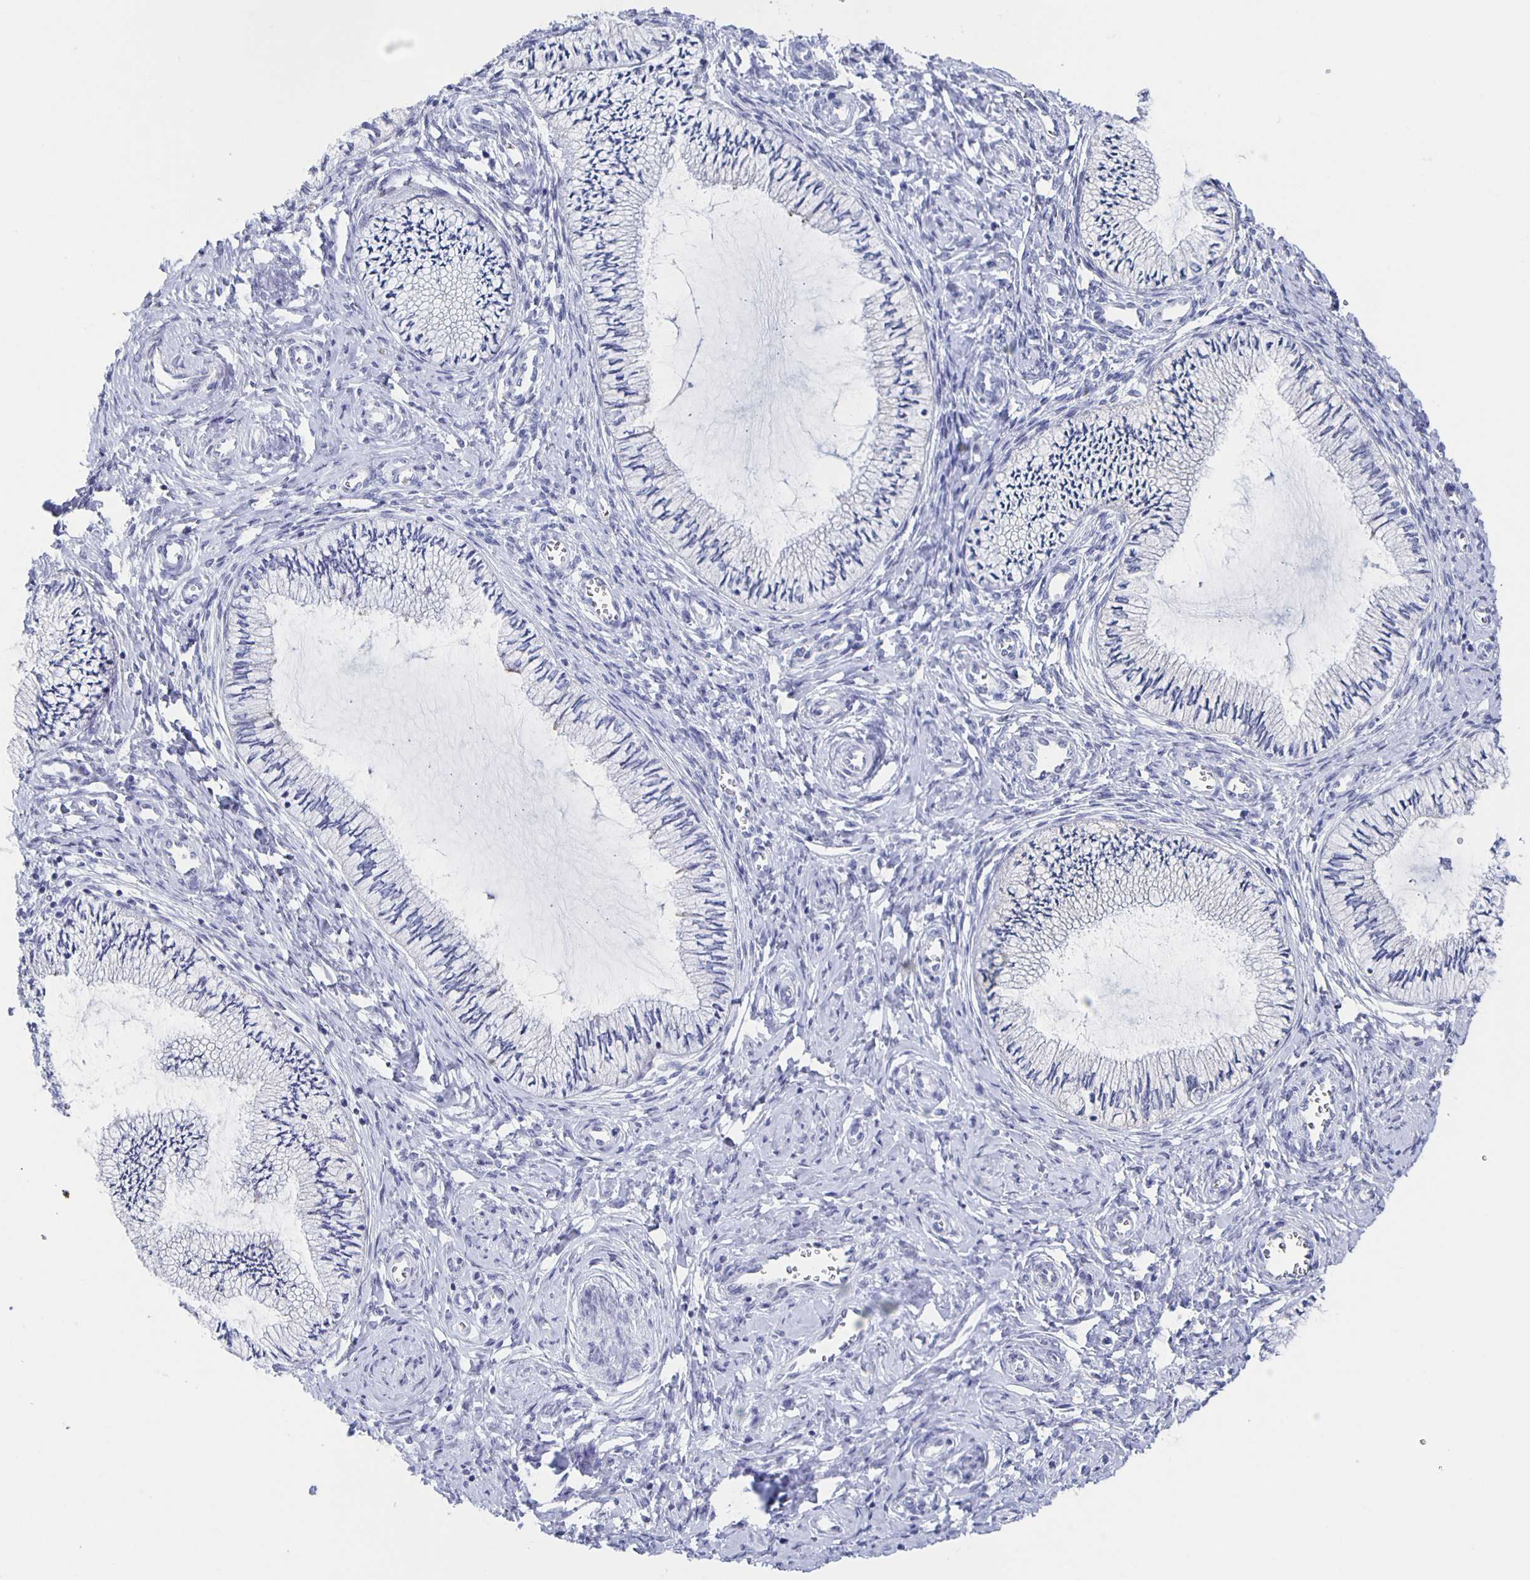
{"staining": {"intensity": "negative", "quantity": "none", "location": "none"}, "tissue": "cervix", "cell_type": "Glandular cells", "image_type": "normal", "snomed": [{"axis": "morphology", "description": "Normal tissue, NOS"}, {"axis": "topography", "description": "Cervix"}], "caption": "IHC image of unremarkable cervix stained for a protein (brown), which reveals no positivity in glandular cells.", "gene": "CCDC17", "patient": {"sex": "female", "age": 24}}